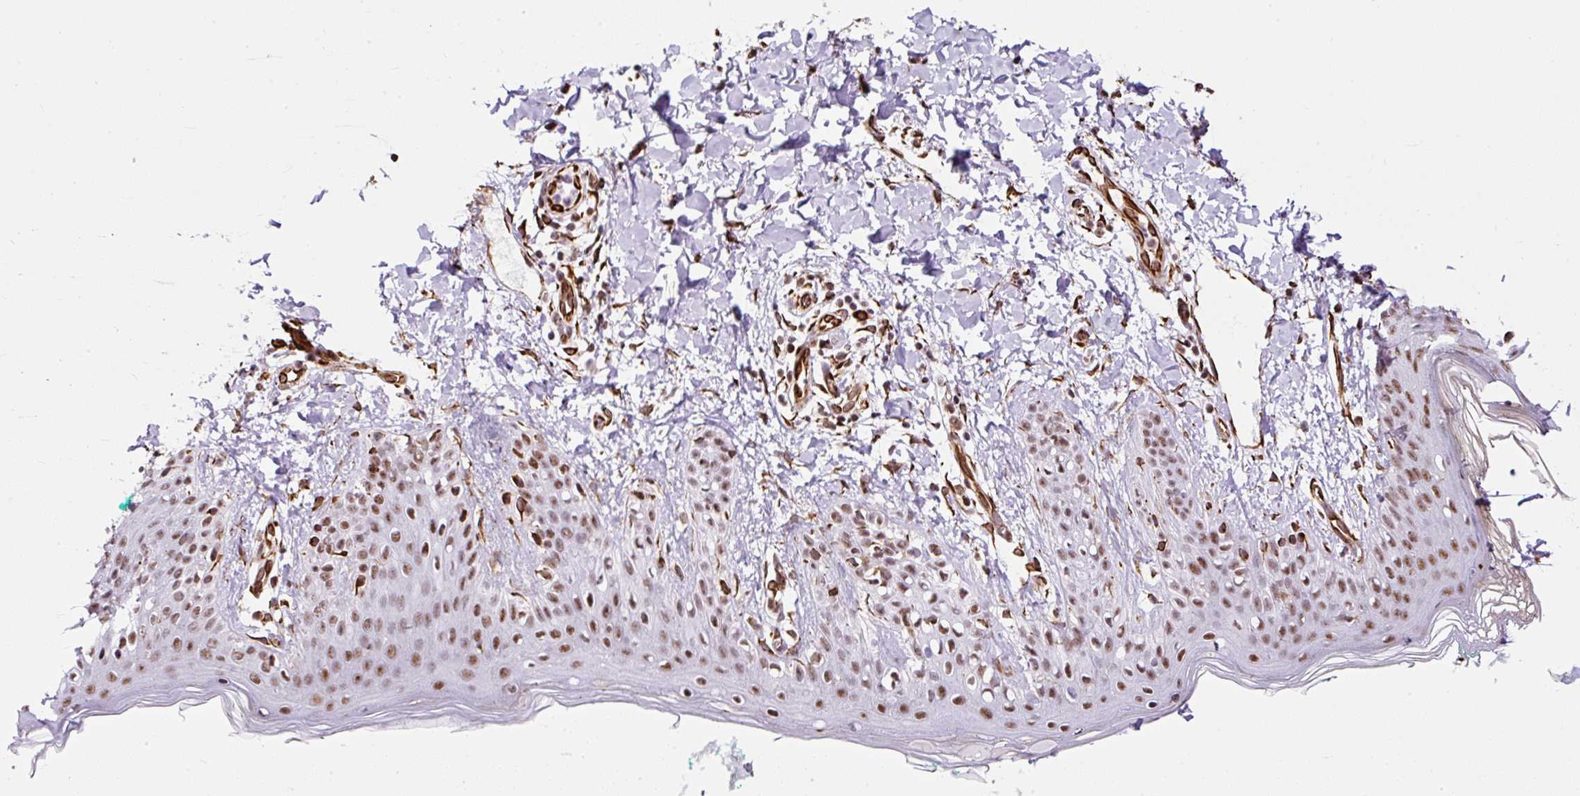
{"staining": {"intensity": "strong", "quantity": ">75%", "location": "cytoplasmic/membranous,nuclear"}, "tissue": "skin", "cell_type": "Fibroblasts", "image_type": "normal", "snomed": [{"axis": "morphology", "description": "Normal tissue, NOS"}, {"axis": "topography", "description": "Skin"}], "caption": "Protein expression by immunohistochemistry (IHC) demonstrates strong cytoplasmic/membranous,nuclear expression in about >75% of fibroblasts in benign skin. The staining was performed using DAB (3,3'-diaminobenzidine), with brown indicating positive protein expression. Nuclei are stained blue with hematoxylin.", "gene": "FMC1", "patient": {"sex": "male", "age": 16}}